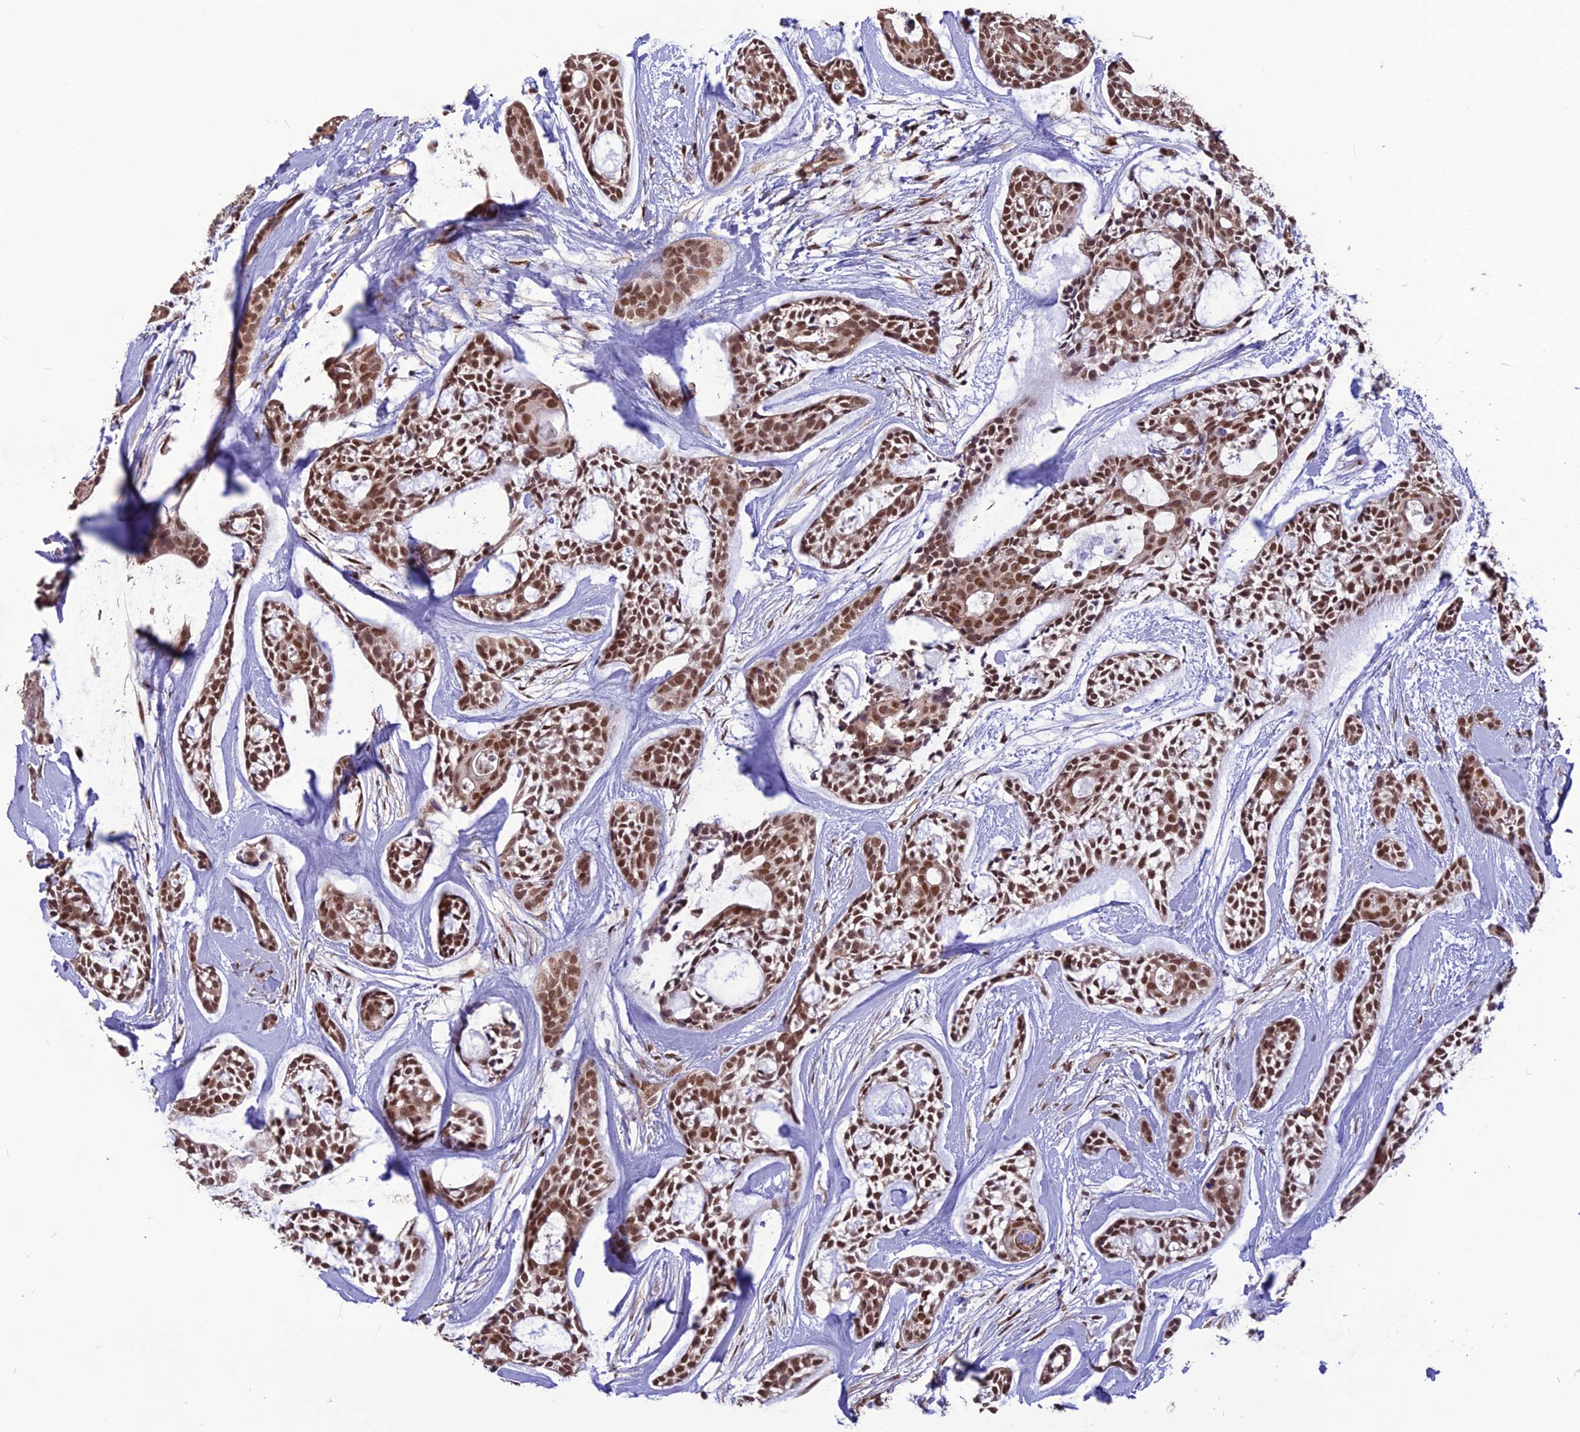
{"staining": {"intensity": "moderate", "quantity": ">75%", "location": "nuclear"}, "tissue": "head and neck cancer", "cell_type": "Tumor cells", "image_type": "cancer", "snomed": [{"axis": "morphology", "description": "Adenocarcinoma, NOS"}, {"axis": "topography", "description": "Subcutis"}, {"axis": "topography", "description": "Head-Neck"}], "caption": "Immunohistochemical staining of adenocarcinoma (head and neck) demonstrates moderate nuclear protein staining in approximately >75% of tumor cells.", "gene": "DIS3", "patient": {"sex": "female", "age": 73}}